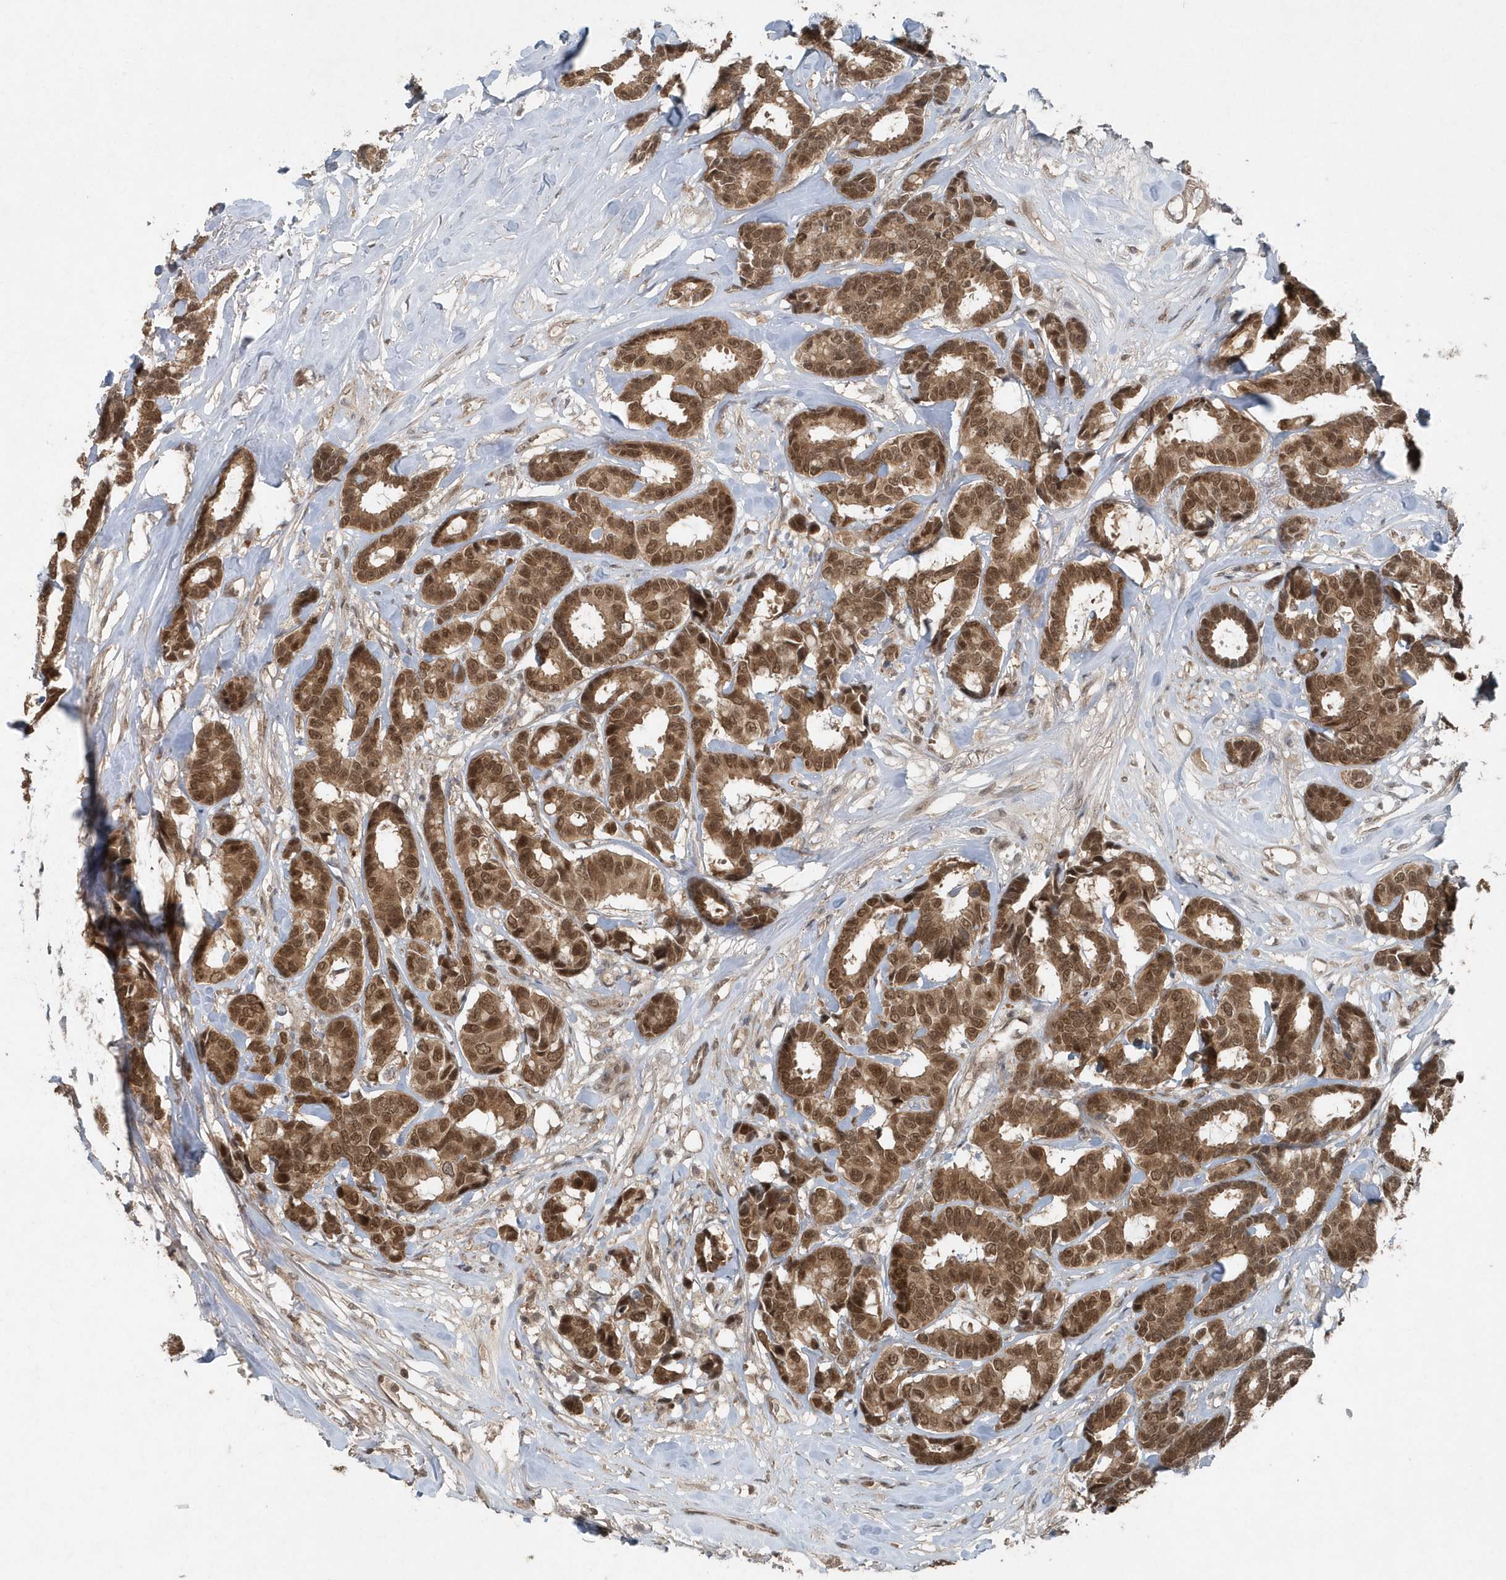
{"staining": {"intensity": "moderate", "quantity": ">75%", "location": "cytoplasmic/membranous,nuclear"}, "tissue": "breast cancer", "cell_type": "Tumor cells", "image_type": "cancer", "snomed": [{"axis": "morphology", "description": "Duct carcinoma"}, {"axis": "topography", "description": "Breast"}], "caption": "This image shows breast cancer (intraductal carcinoma) stained with IHC to label a protein in brown. The cytoplasmic/membranous and nuclear of tumor cells show moderate positivity for the protein. Nuclei are counter-stained blue.", "gene": "QTRT2", "patient": {"sex": "female", "age": 87}}